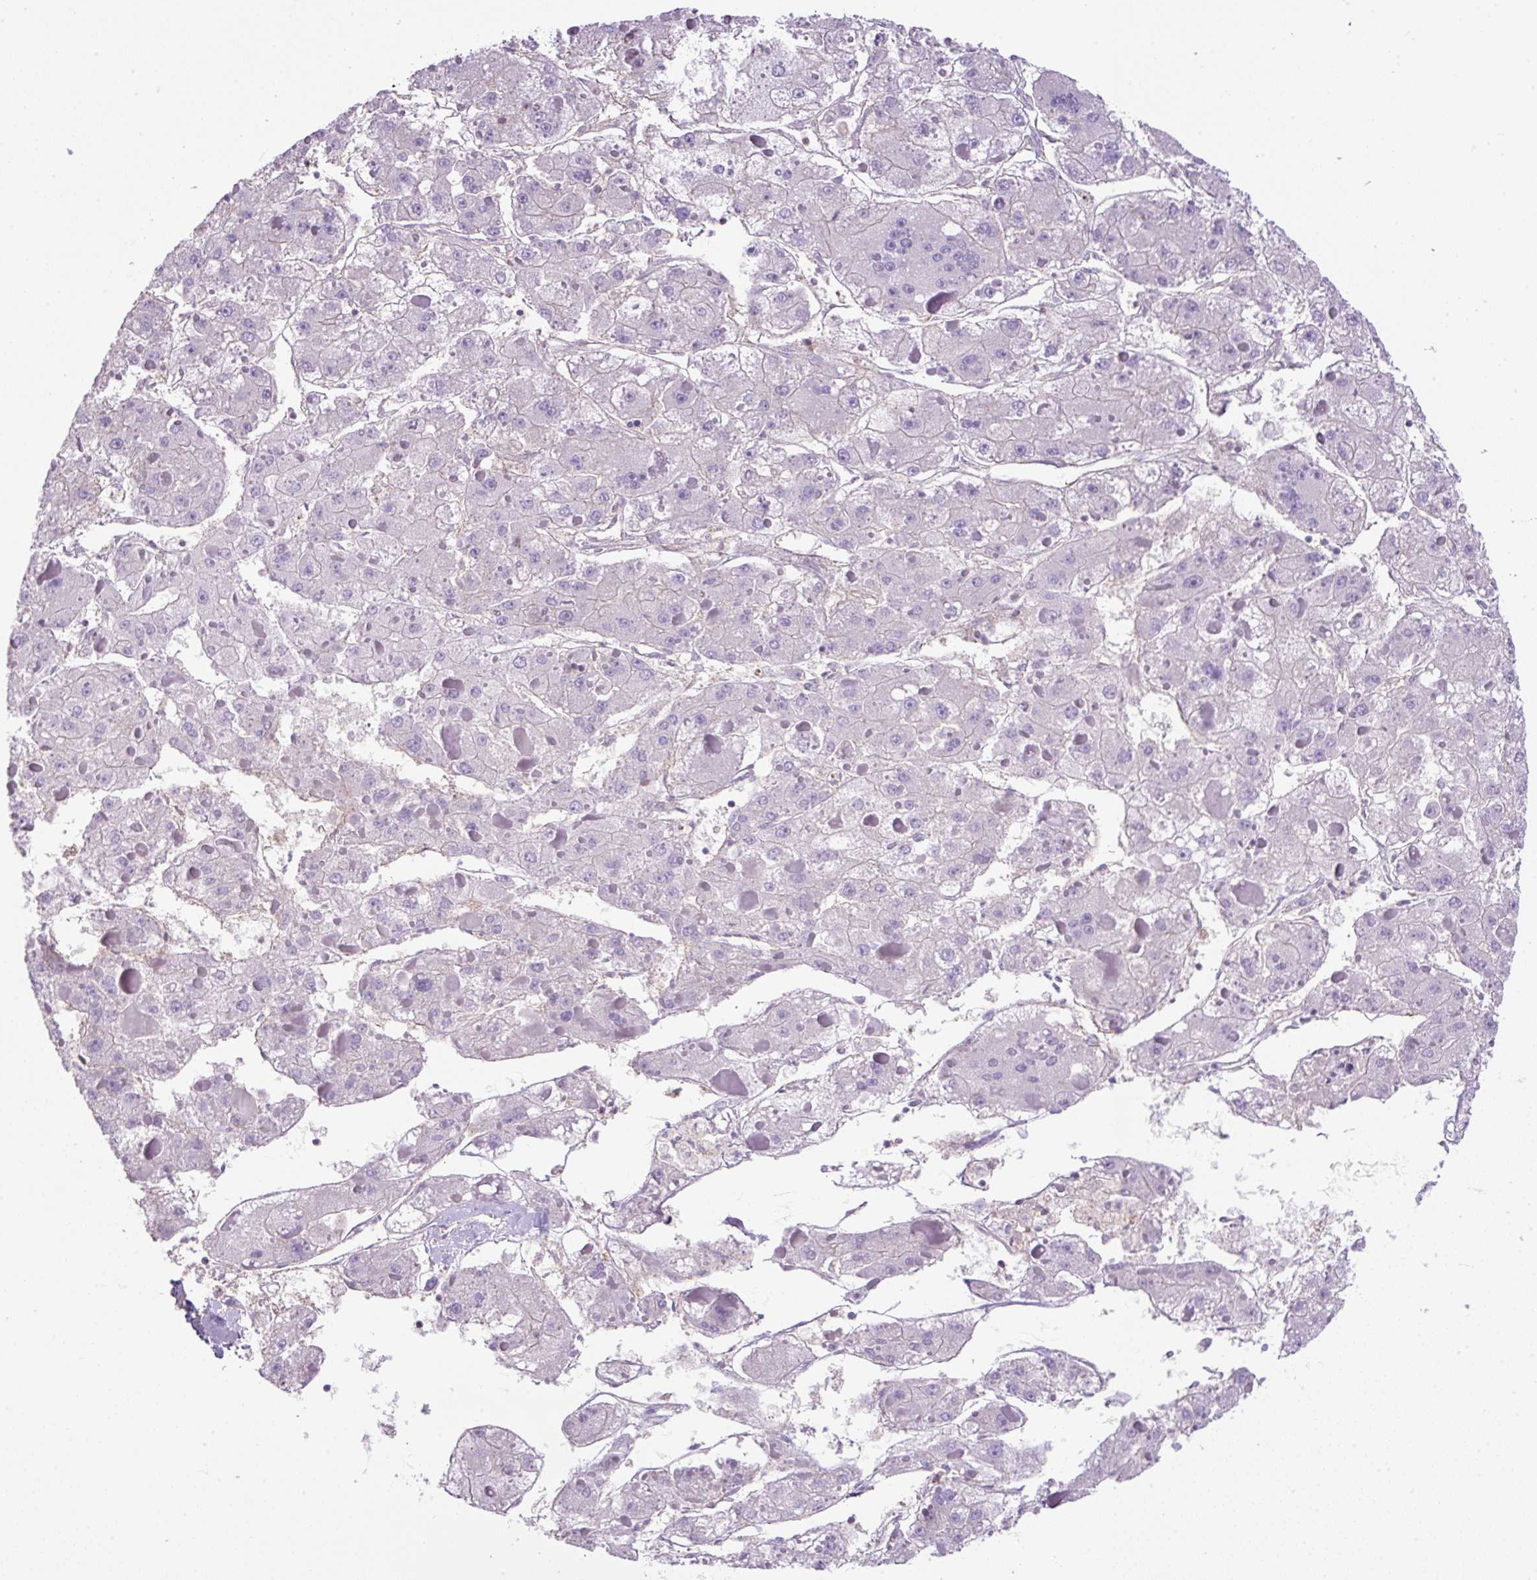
{"staining": {"intensity": "negative", "quantity": "none", "location": "none"}, "tissue": "liver cancer", "cell_type": "Tumor cells", "image_type": "cancer", "snomed": [{"axis": "morphology", "description": "Carcinoma, Hepatocellular, NOS"}, {"axis": "topography", "description": "Liver"}], "caption": "There is no significant staining in tumor cells of liver cancer (hepatocellular carcinoma).", "gene": "NPTN", "patient": {"sex": "female", "age": 73}}